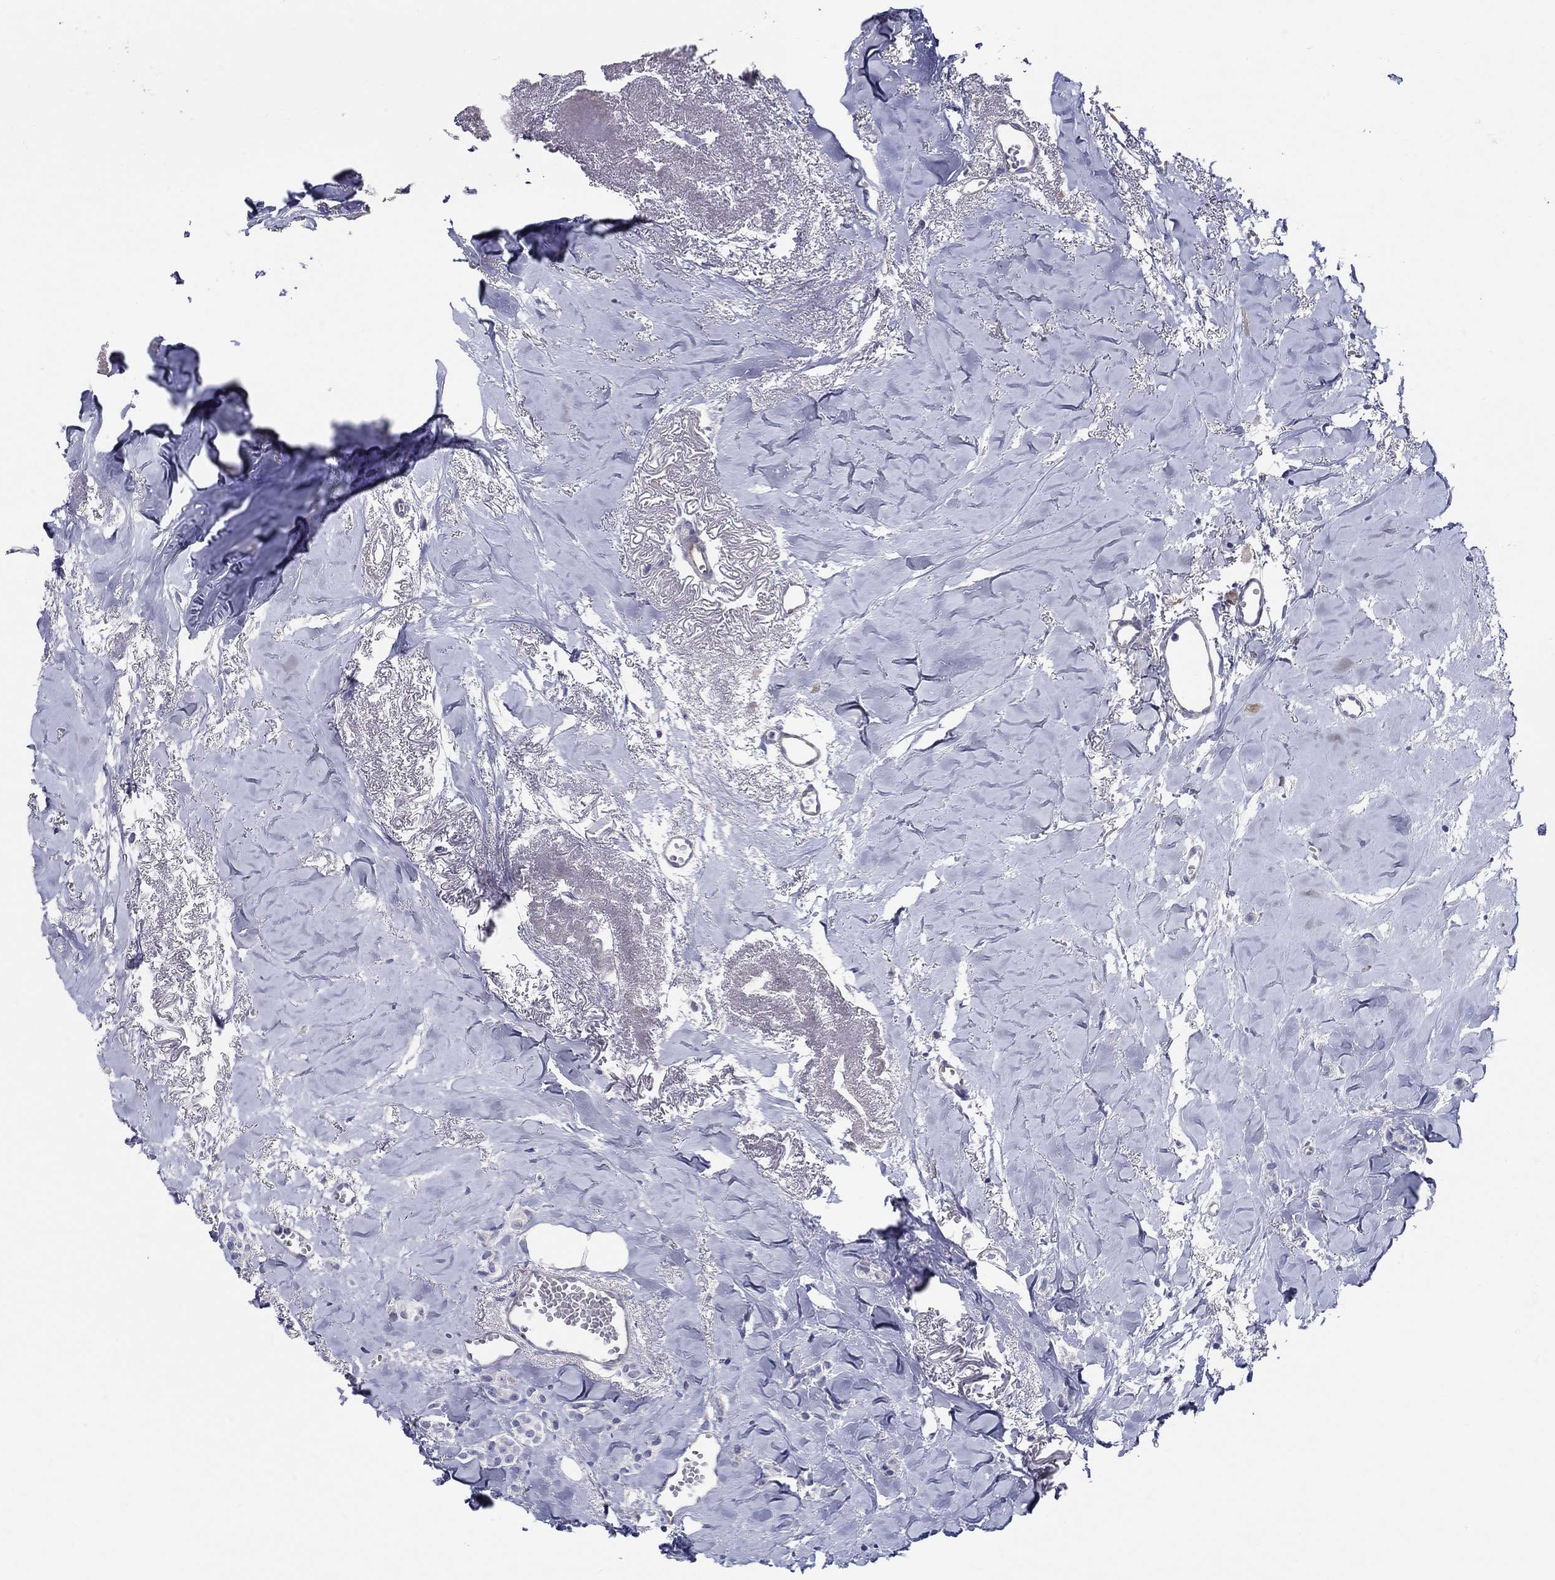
{"staining": {"intensity": "negative", "quantity": "none", "location": "none"}, "tissue": "breast cancer", "cell_type": "Tumor cells", "image_type": "cancer", "snomed": [{"axis": "morphology", "description": "Duct carcinoma"}, {"axis": "topography", "description": "Breast"}], "caption": "High magnification brightfield microscopy of breast invasive ductal carcinoma stained with DAB (brown) and counterstained with hematoxylin (blue): tumor cells show no significant expression.", "gene": "CRYGS", "patient": {"sex": "female", "age": 85}}